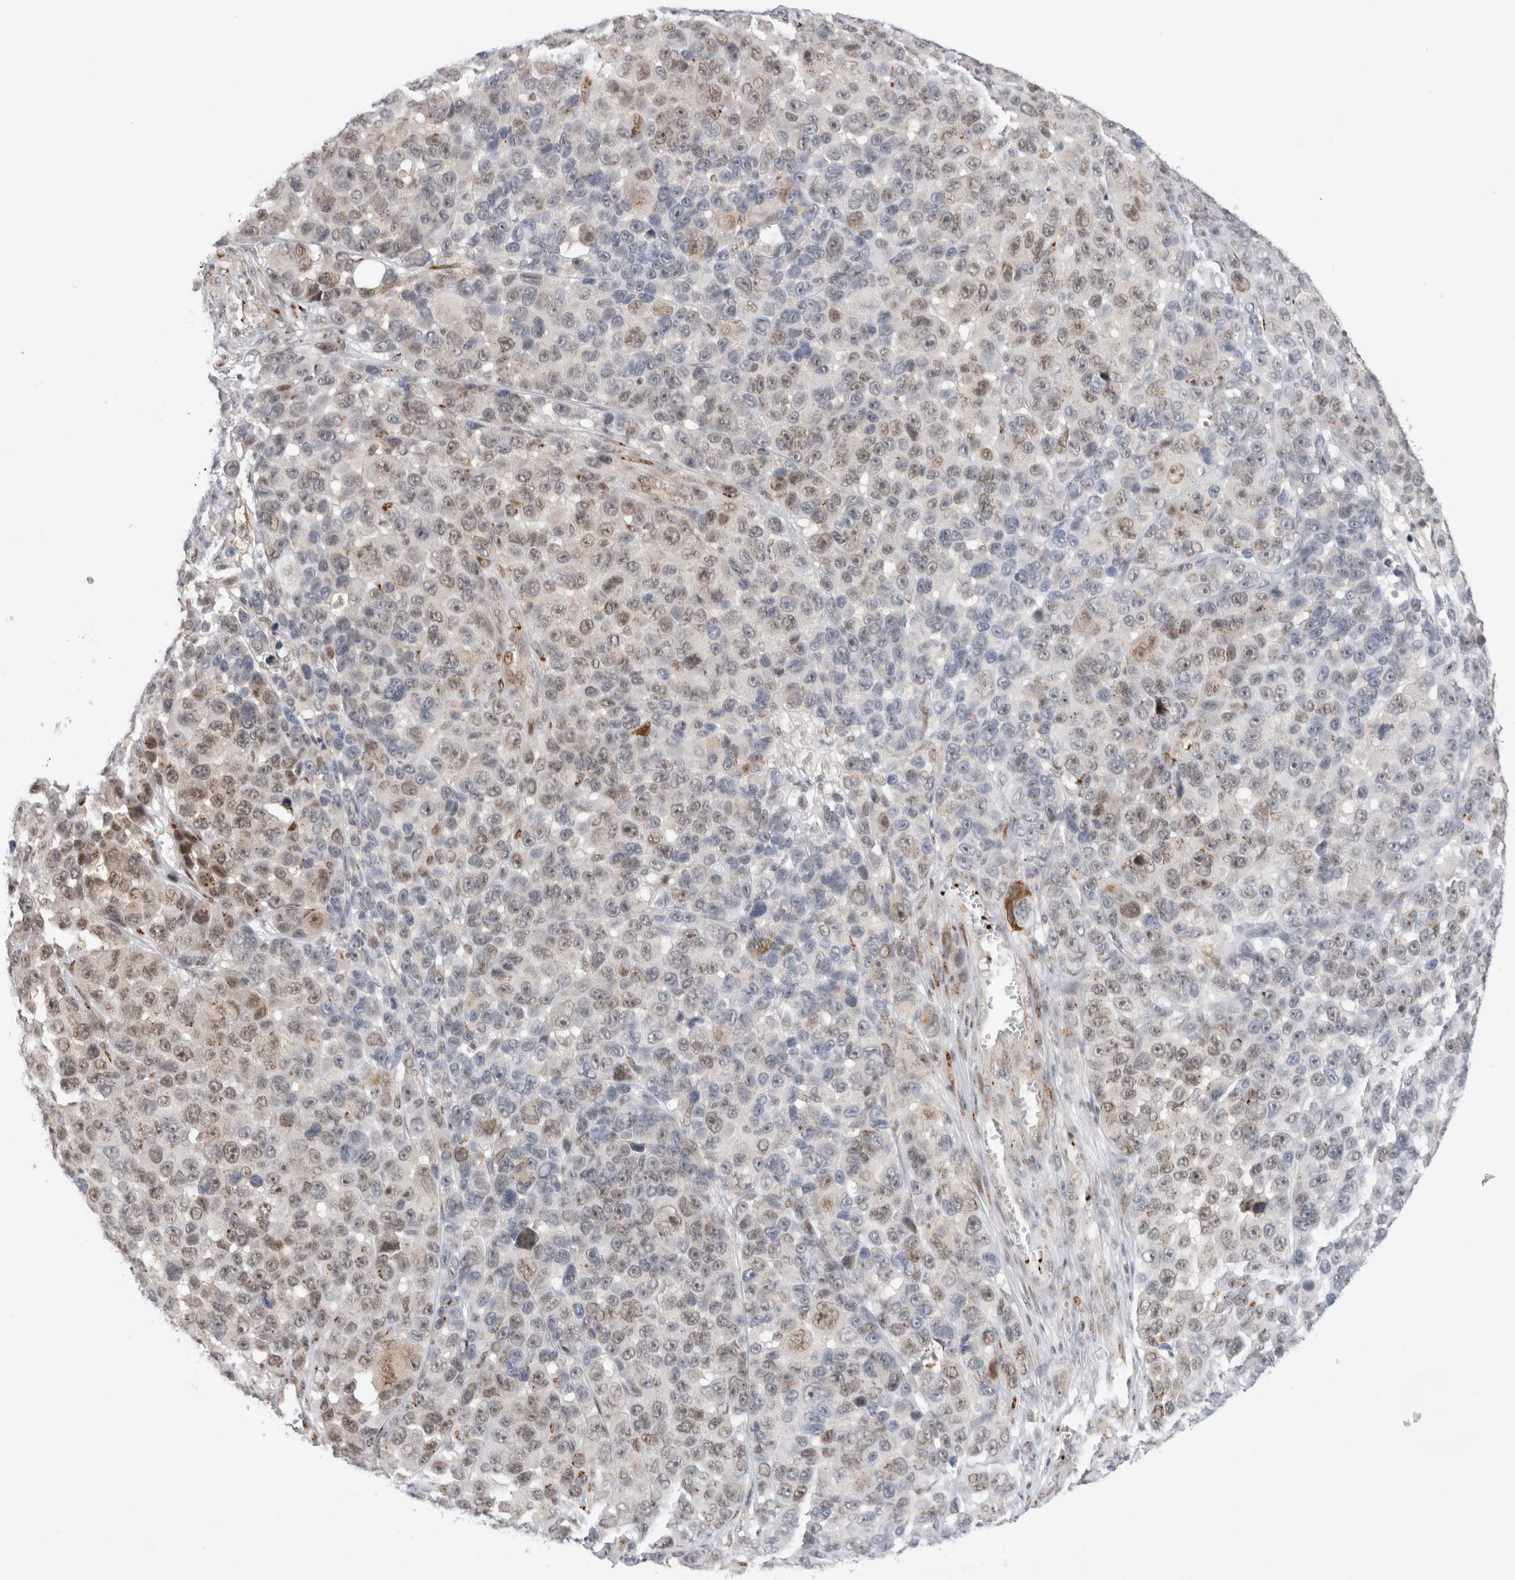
{"staining": {"intensity": "weak", "quantity": "25%-75%", "location": "nuclear"}, "tissue": "melanoma", "cell_type": "Tumor cells", "image_type": "cancer", "snomed": [{"axis": "morphology", "description": "Malignant melanoma, NOS"}, {"axis": "topography", "description": "Skin"}], "caption": "About 25%-75% of tumor cells in human melanoma show weak nuclear protein staining as visualized by brown immunohistochemical staining.", "gene": "VPS28", "patient": {"sex": "male", "age": 53}}